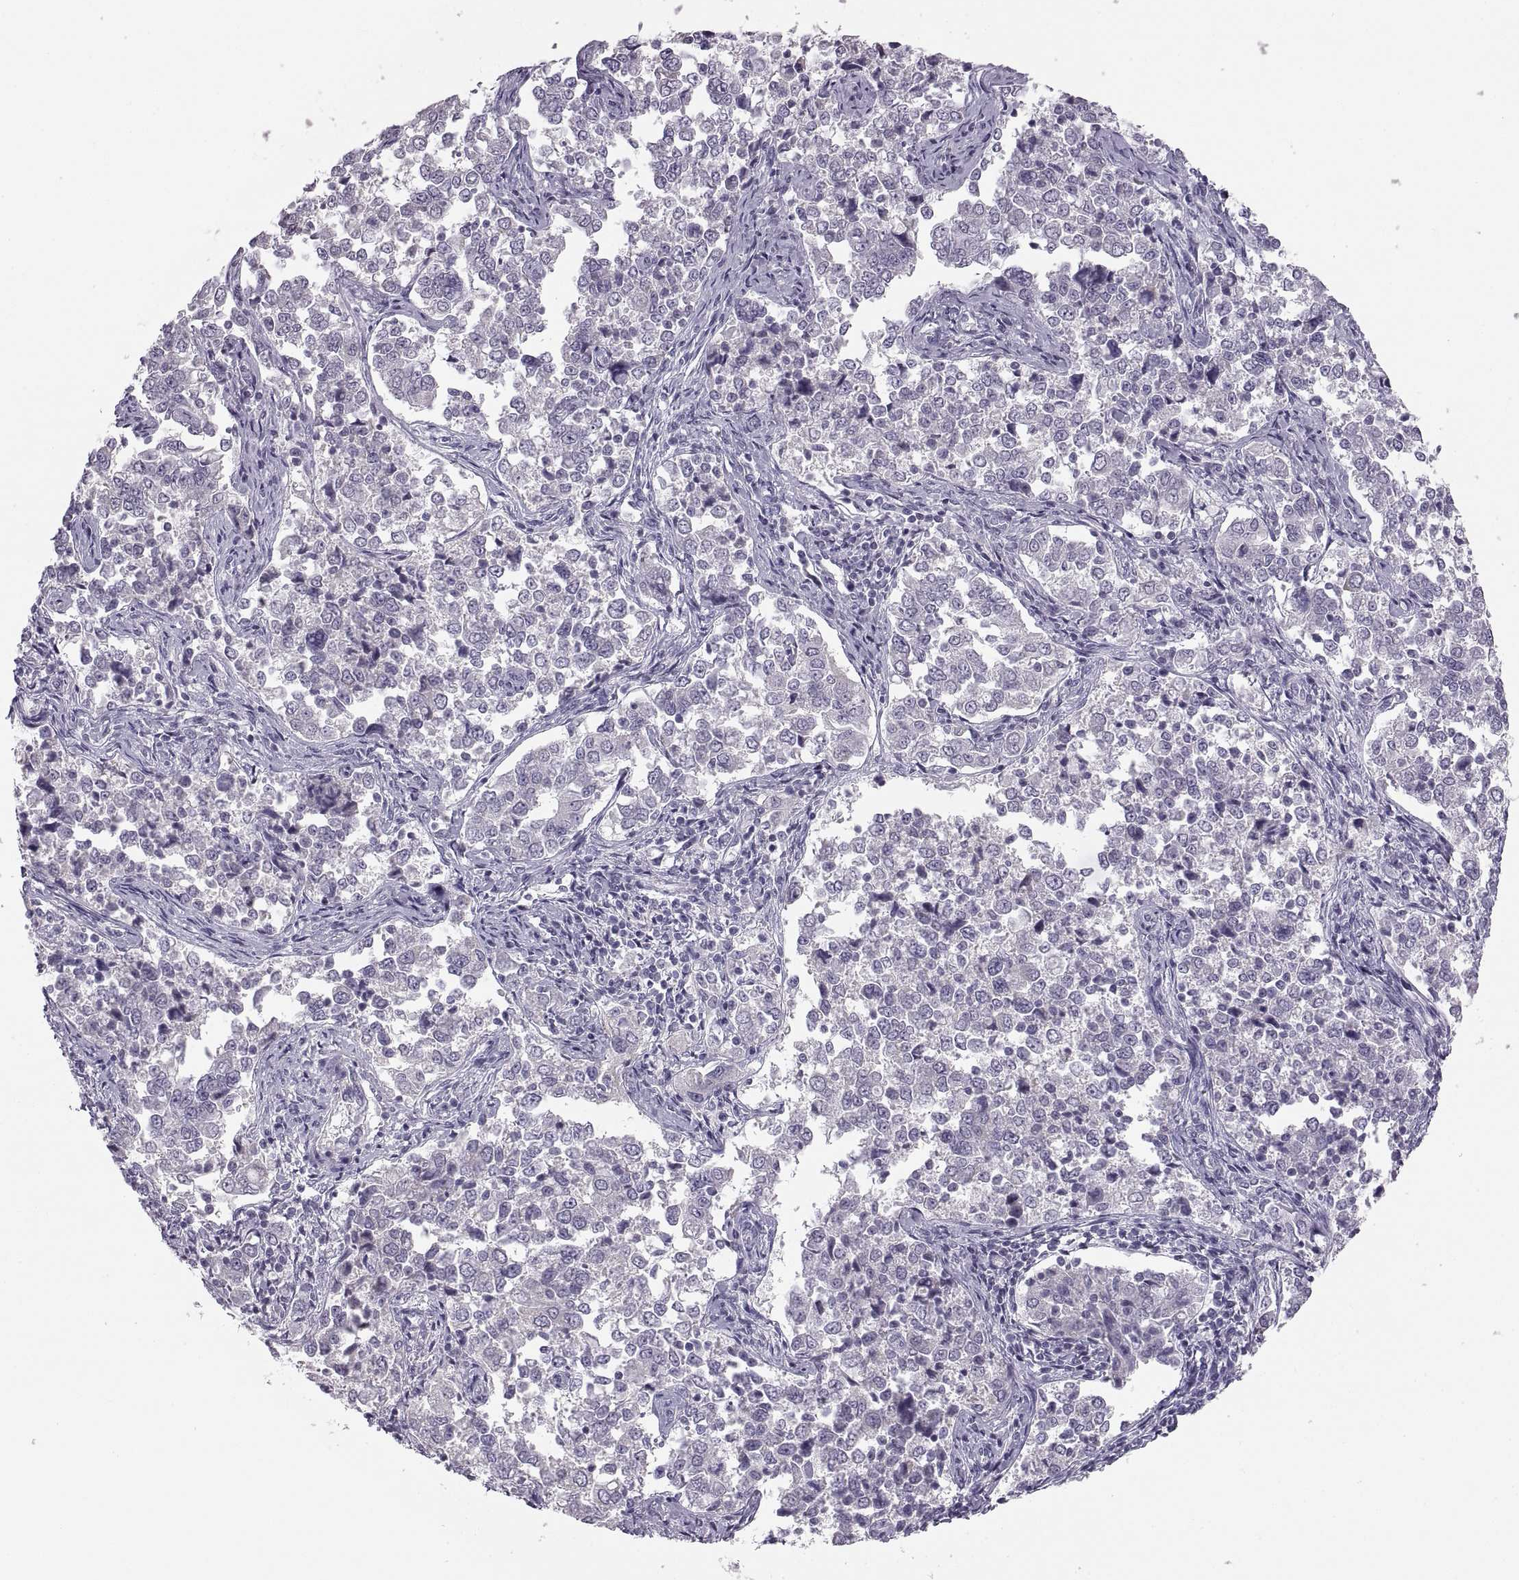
{"staining": {"intensity": "negative", "quantity": "none", "location": "none"}, "tissue": "endometrial cancer", "cell_type": "Tumor cells", "image_type": "cancer", "snomed": [{"axis": "morphology", "description": "Adenocarcinoma, NOS"}, {"axis": "topography", "description": "Endometrium"}], "caption": "IHC of endometrial cancer displays no expression in tumor cells.", "gene": "ADH6", "patient": {"sex": "female", "age": 43}}